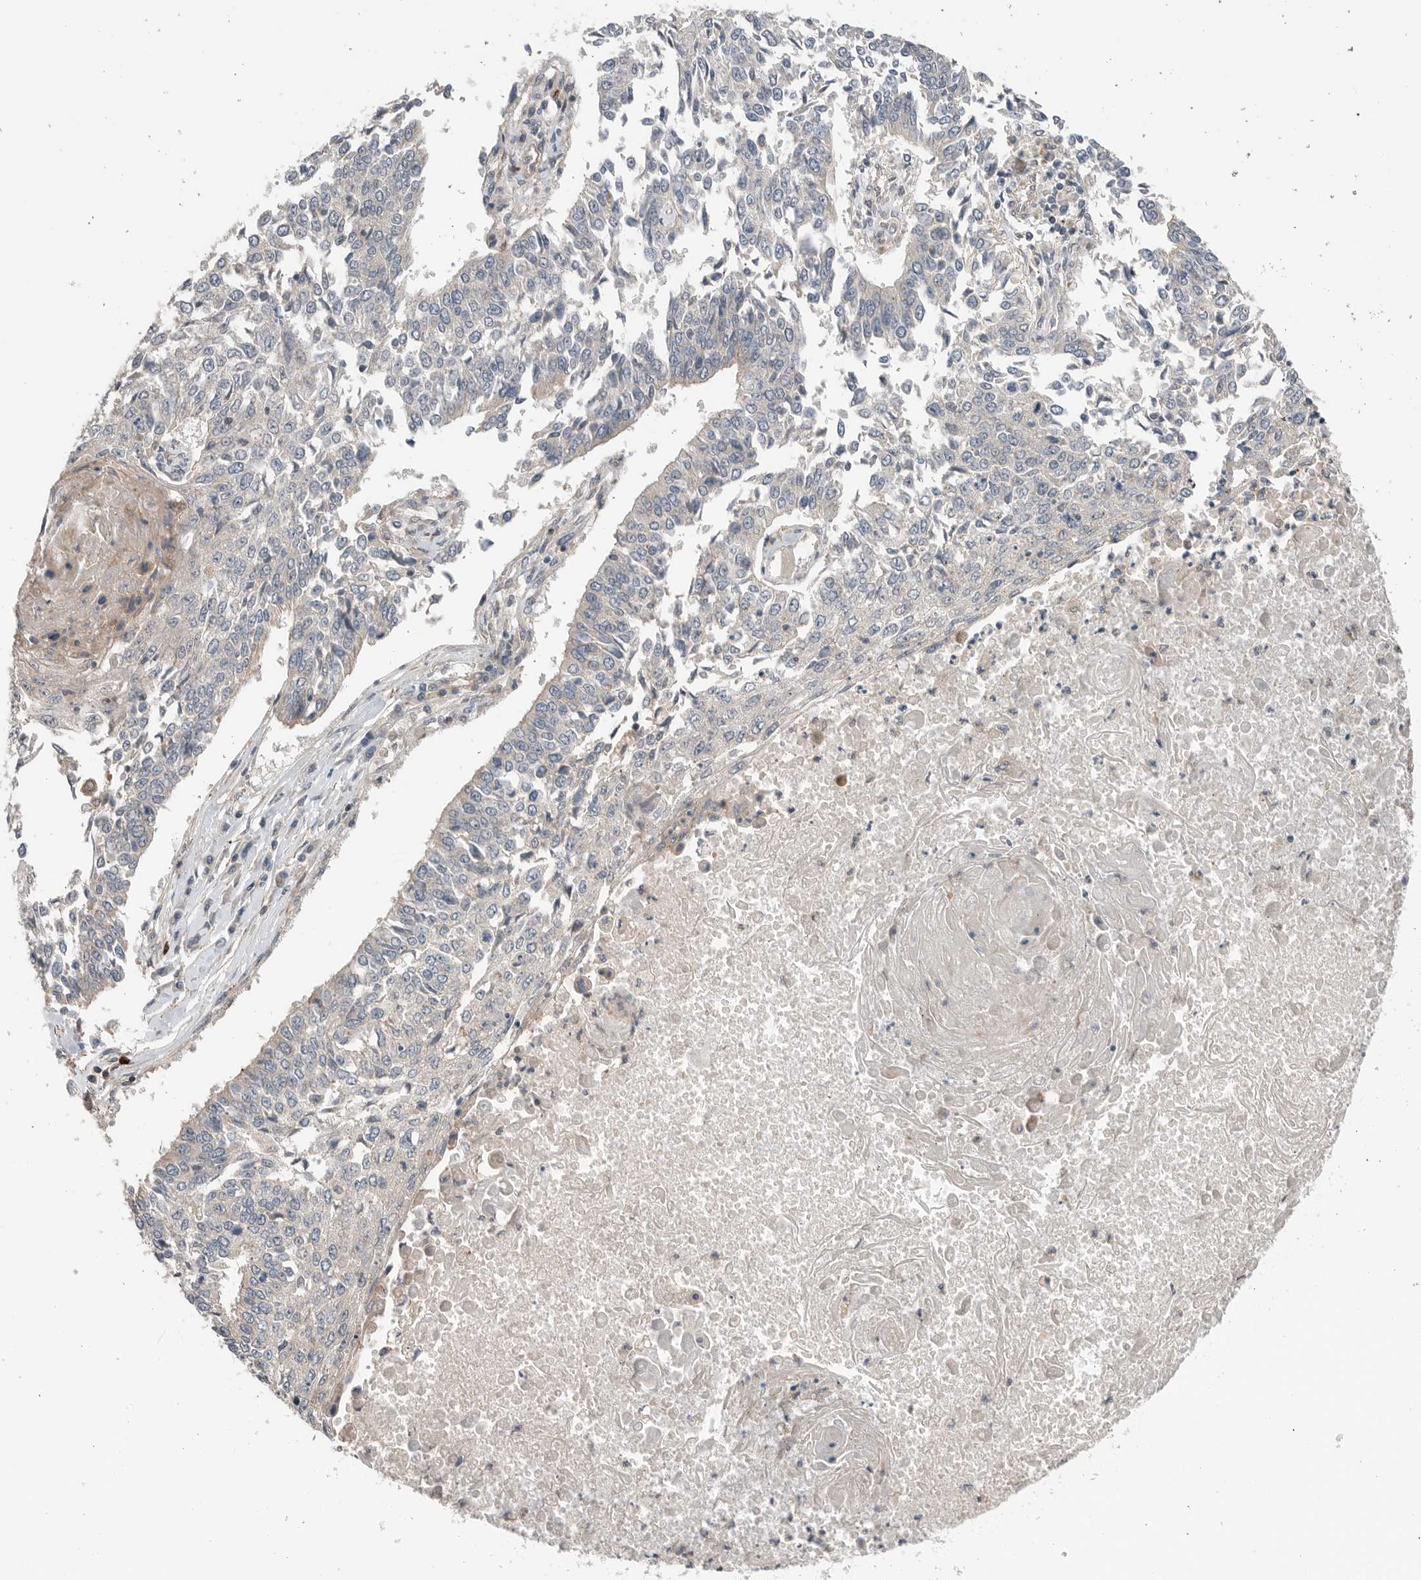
{"staining": {"intensity": "negative", "quantity": "none", "location": "none"}, "tissue": "lung cancer", "cell_type": "Tumor cells", "image_type": "cancer", "snomed": [{"axis": "morphology", "description": "Normal tissue, NOS"}, {"axis": "morphology", "description": "Squamous cell carcinoma, NOS"}, {"axis": "topography", "description": "Cartilage tissue"}, {"axis": "topography", "description": "Bronchus"}, {"axis": "topography", "description": "Lung"}, {"axis": "topography", "description": "Peripheral nerve tissue"}], "caption": "An image of human lung cancer (squamous cell carcinoma) is negative for staining in tumor cells.", "gene": "PEAK1", "patient": {"sex": "female", "age": 49}}